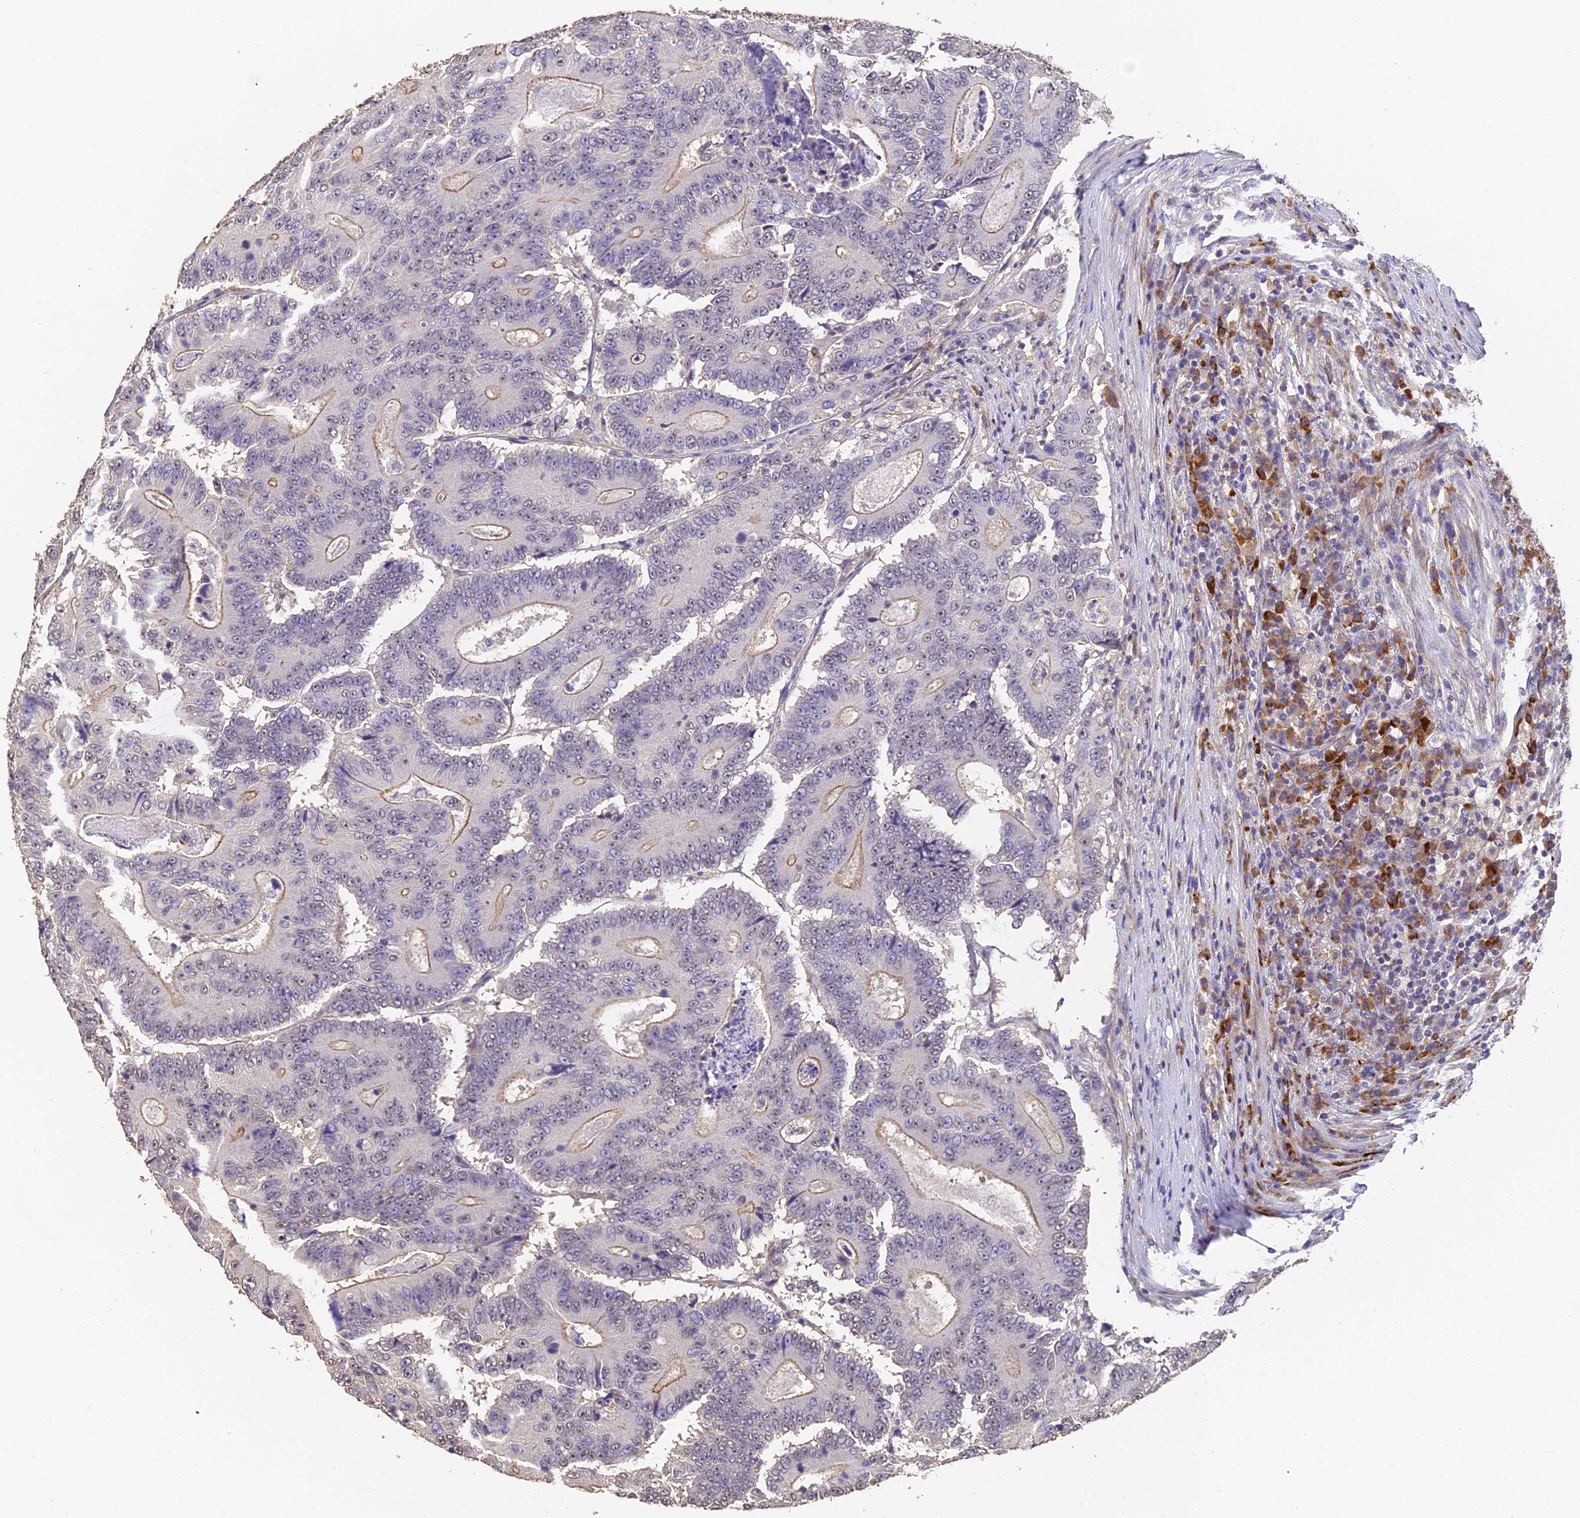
{"staining": {"intensity": "moderate", "quantity": "<25%", "location": "cytoplasmic/membranous"}, "tissue": "colorectal cancer", "cell_type": "Tumor cells", "image_type": "cancer", "snomed": [{"axis": "morphology", "description": "Adenocarcinoma, NOS"}, {"axis": "topography", "description": "Colon"}], "caption": "An immunohistochemistry photomicrograph of neoplastic tissue is shown. Protein staining in brown shows moderate cytoplasmic/membranous positivity in adenocarcinoma (colorectal) within tumor cells. Using DAB (brown) and hematoxylin (blue) stains, captured at high magnification using brightfield microscopy.", "gene": "SLC11A1", "patient": {"sex": "male", "age": 83}}